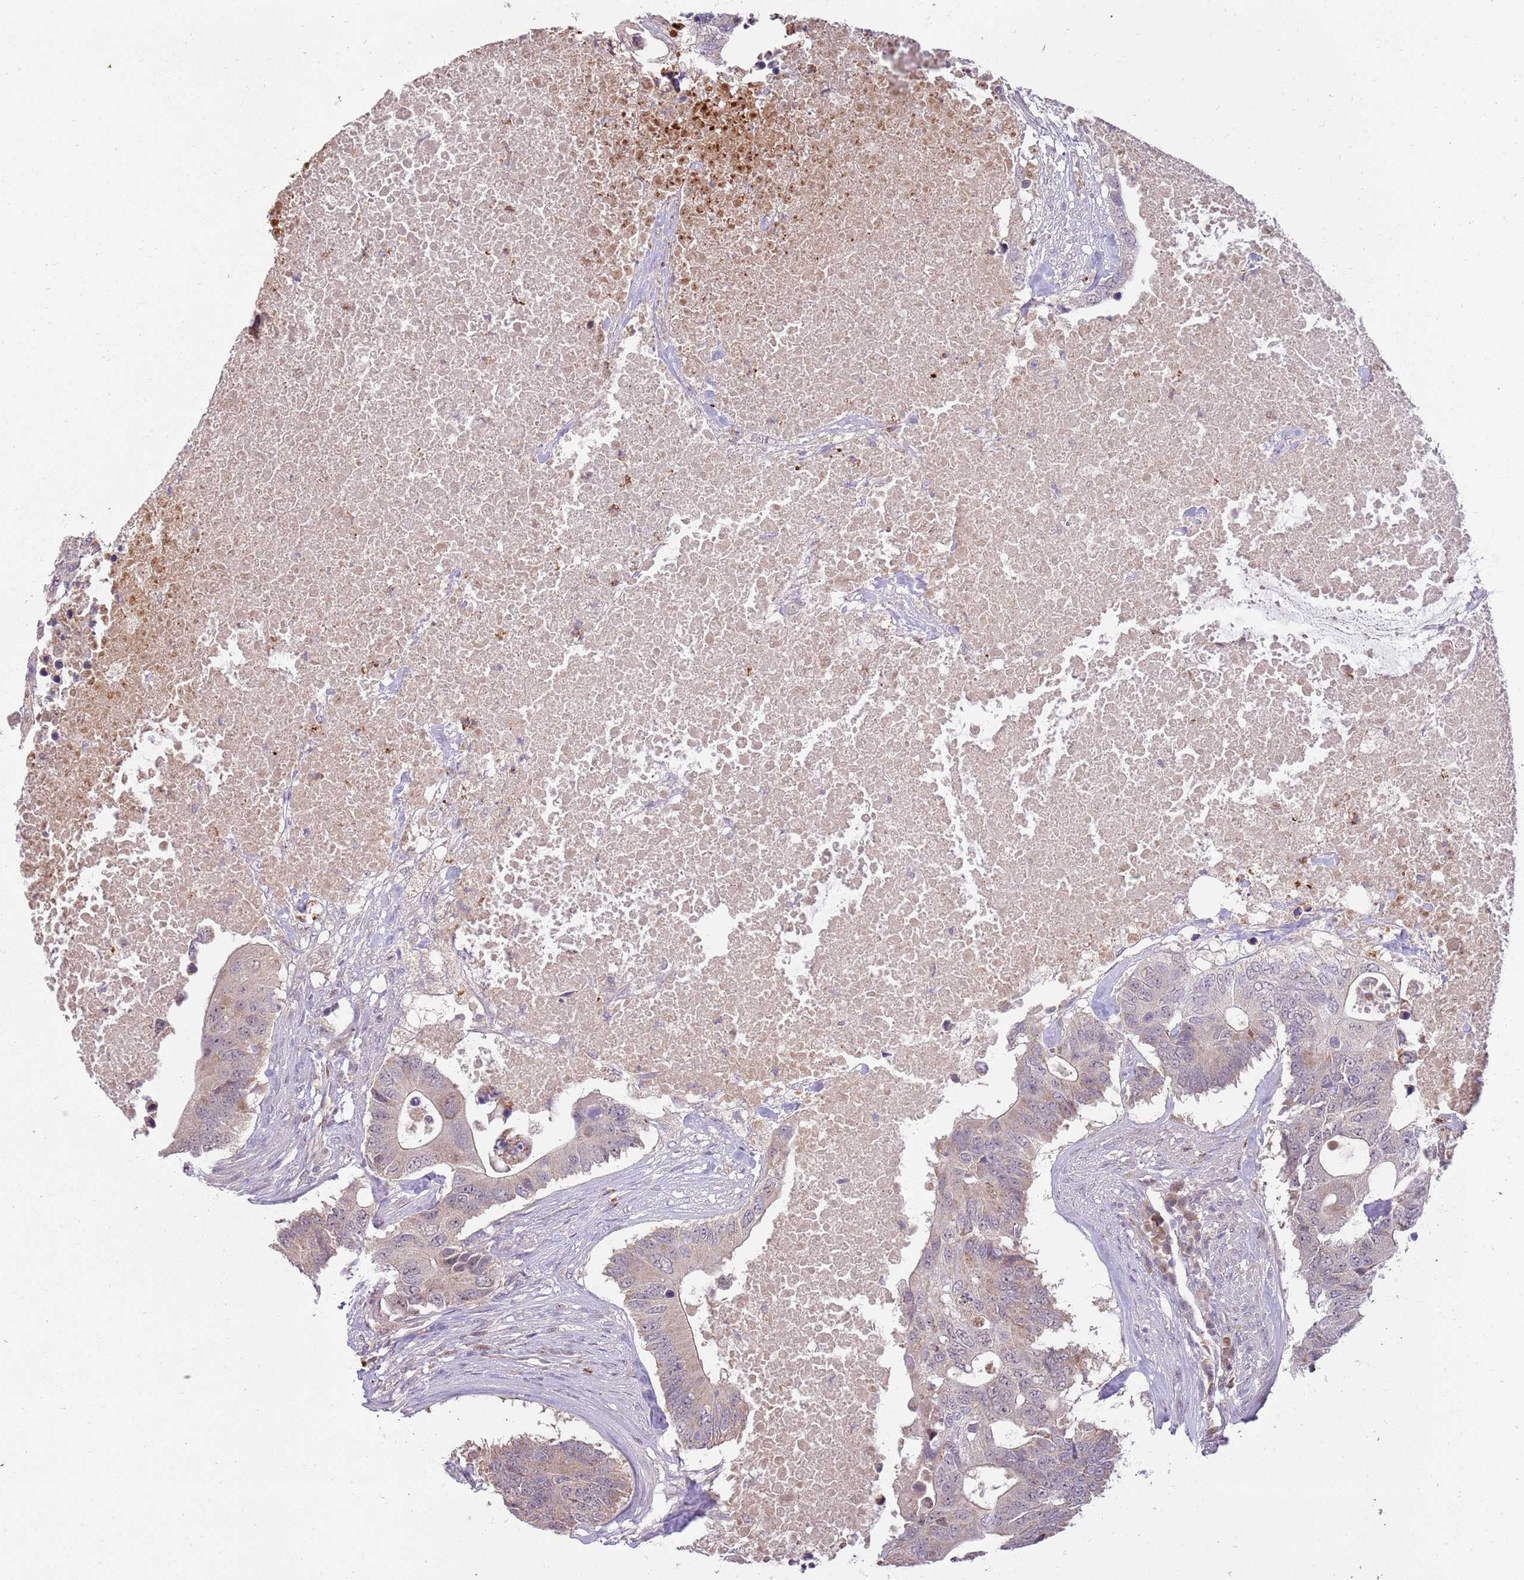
{"staining": {"intensity": "weak", "quantity": "<25%", "location": "cytoplasmic/membranous"}, "tissue": "colorectal cancer", "cell_type": "Tumor cells", "image_type": "cancer", "snomed": [{"axis": "morphology", "description": "Adenocarcinoma, NOS"}, {"axis": "topography", "description": "Colon"}], "caption": "Colorectal cancer was stained to show a protein in brown. There is no significant expression in tumor cells.", "gene": "NBPF6", "patient": {"sex": "male", "age": 71}}